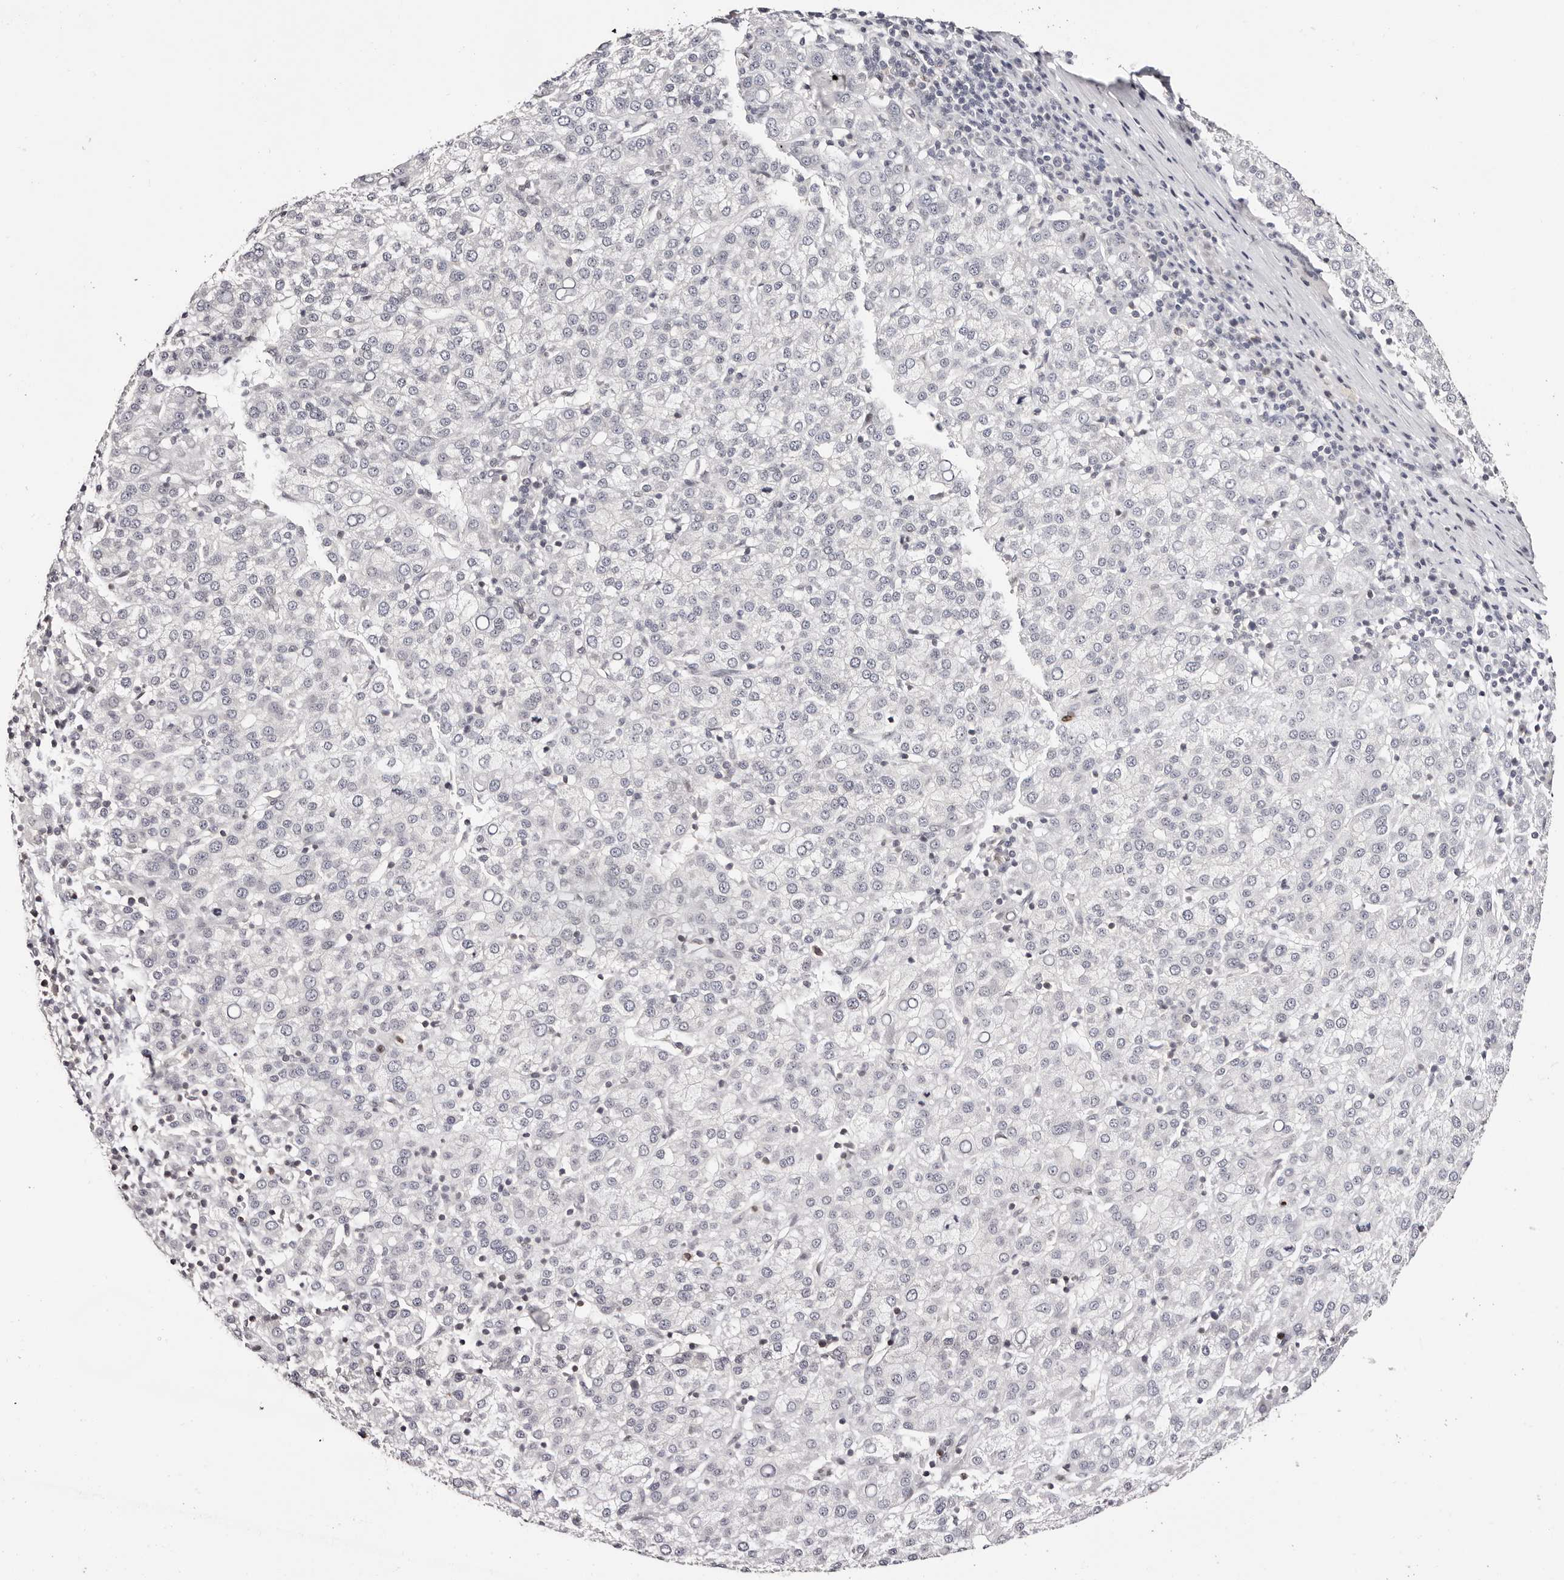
{"staining": {"intensity": "negative", "quantity": "none", "location": "none"}, "tissue": "liver cancer", "cell_type": "Tumor cells", "image_type": "cancer", "snomed": [{"axis": "morphology", "description": "Carcinoma, Hepatocellular, NOS"}, {"axis": "topography", "description": "Liver"}], "caption": "Immunohistochemical staining of hepatocellular carcinoma (liver) demonstrates no significant positivity in tumor cells.", "gene": "NUP153", "patient": {"sex": "female", "age": 58}}